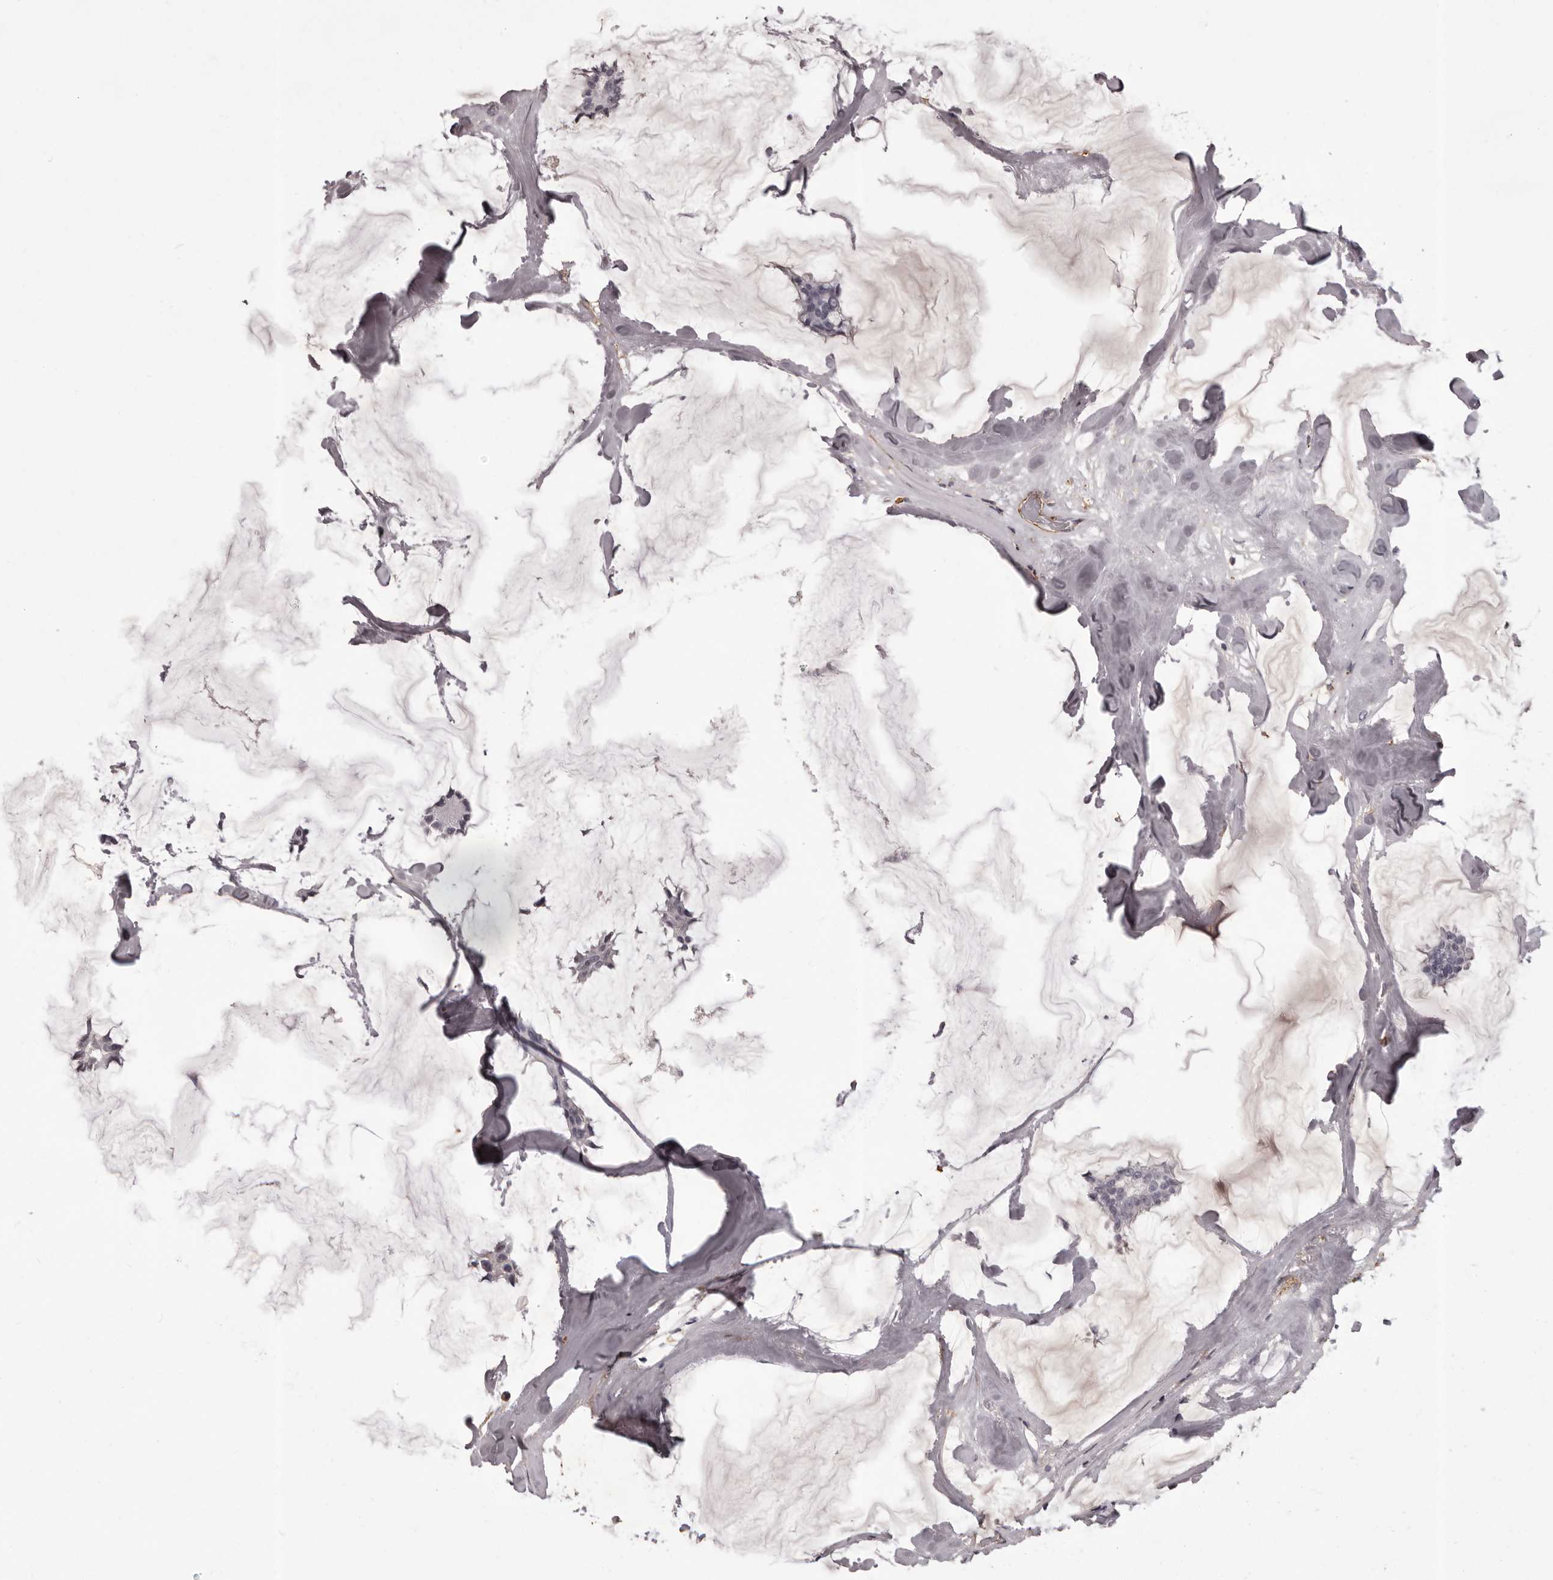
{"staining": {"intensity": "negative", "quantity": "none", "location": "none"}, "tissue": "breast cancer", "cell_type": "Tumor cells", "image_type": "cancer", "snomed": [{"axis": "morphology", "description": "Duct carcinoma"}, {"axis": "topography", "description": "Breast"}], "caption": "Immunohistochemistry of breast cancer (intraductal carcinoma) displays no positivity in tumor cells.", "gene": "GPR78", "patient": {"sex": "female", "age": 93}}